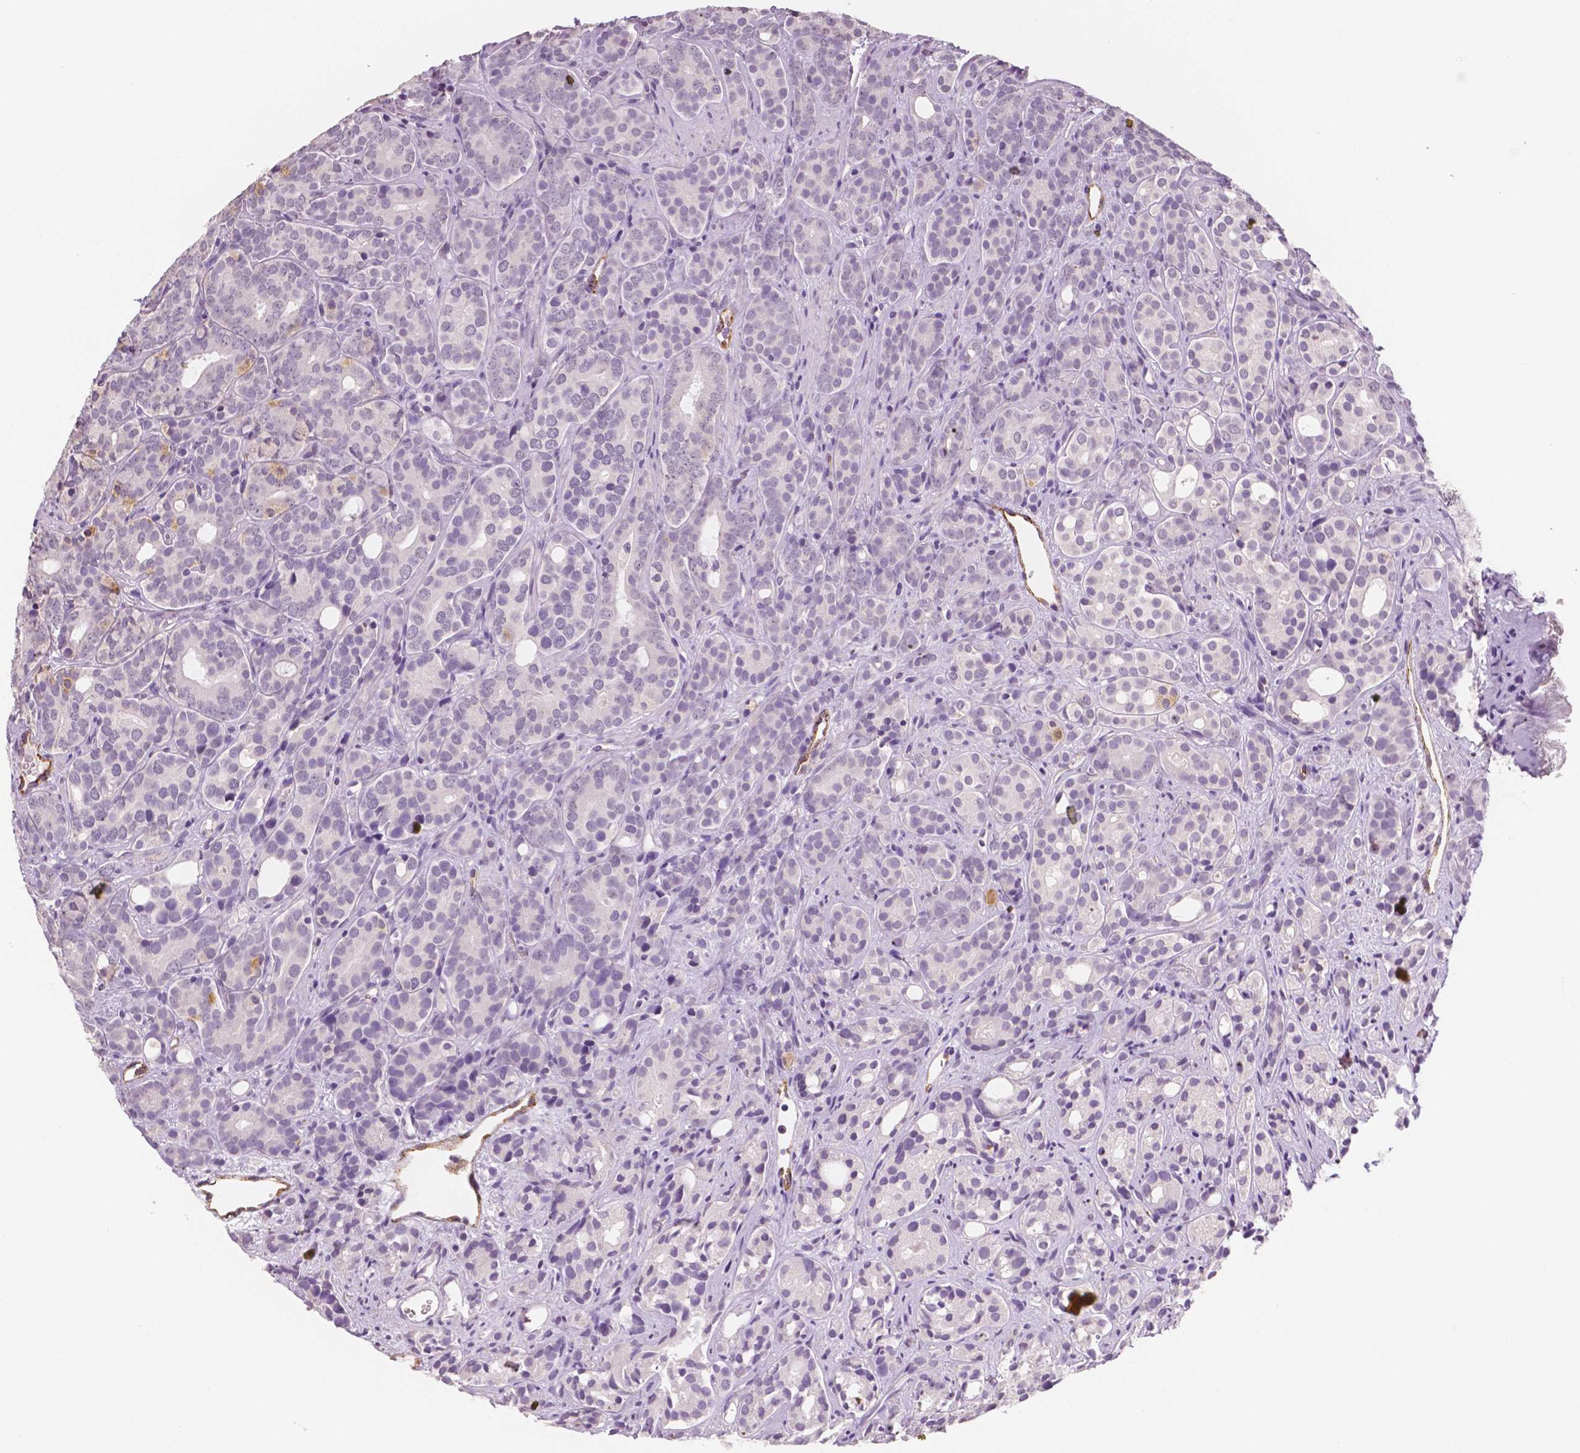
{"staining": {"intensity": "weak", "quantity": "<25%", "location": "cytoplasmic/membranous"}, "tissue": "prostate cancer", "cell_type": "Tumor cells", "image_type": "cancer", "snomed": [{"axis": "morphology", "description": "Adenocarcinoma, High grade"}, {"axis": "topography", "description": "Prostate"}], "caption": "This is an immunohistochemistry micrograph of prostate cancer (adenocarcinoma (high-grade)). There is no expression in tumor cells.", "gene": "TSPAN7", "patient": {"sex": "male", "age": 84}}